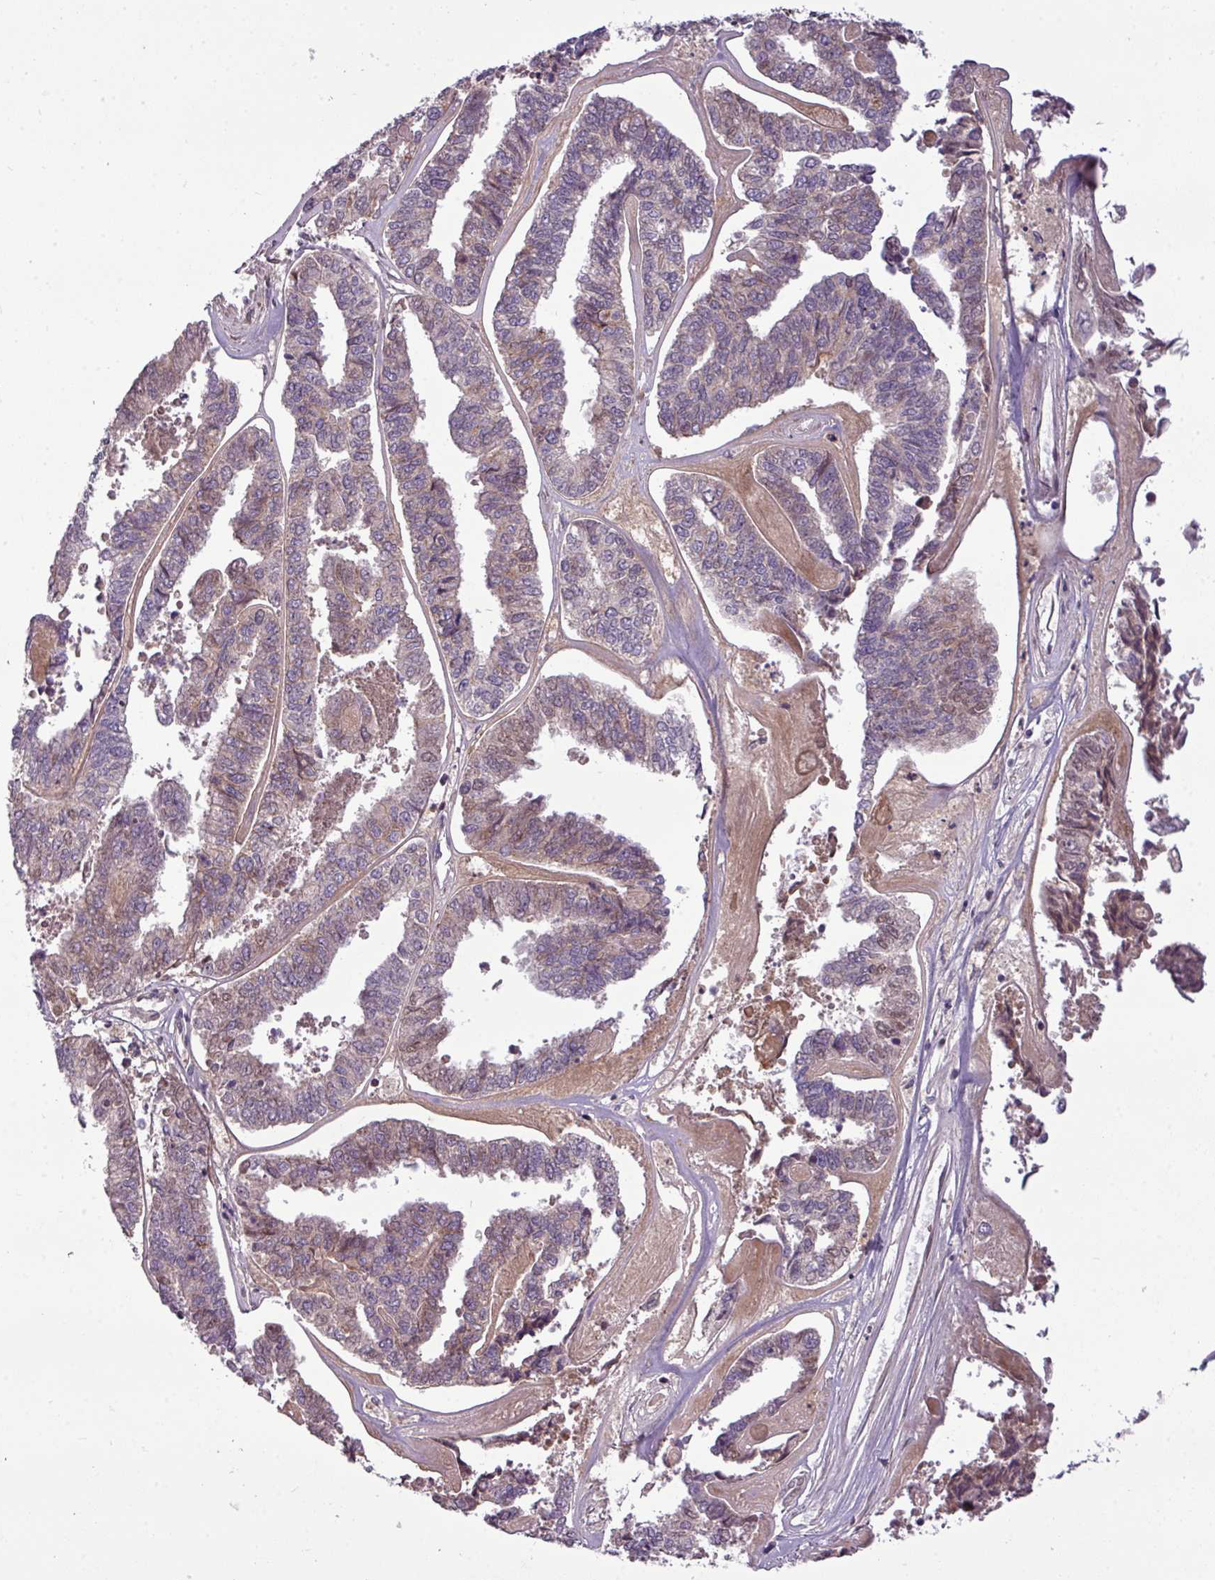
{"staining": {"intensity": "weak", "quantity": "25%-75%", "location": "cytoplasmic/membranous"}, "tissue": "endometrial cancer", "cell_type": "Tumor cells", "image_type": "cancer", "snomed": [{"axis": "morphology", "description": "Adenocarcinoma, NOS"}, {"axis": "topography", "description": "Endometrium"}], "caption": "Tumor cells show low levels of weak cytoplasmic/membranous staining in about 25%-75% of cells in human endometrial adenocarcinoma.", "gene": "ZNF35", "patient": {"sex": "female", "age": 73}}